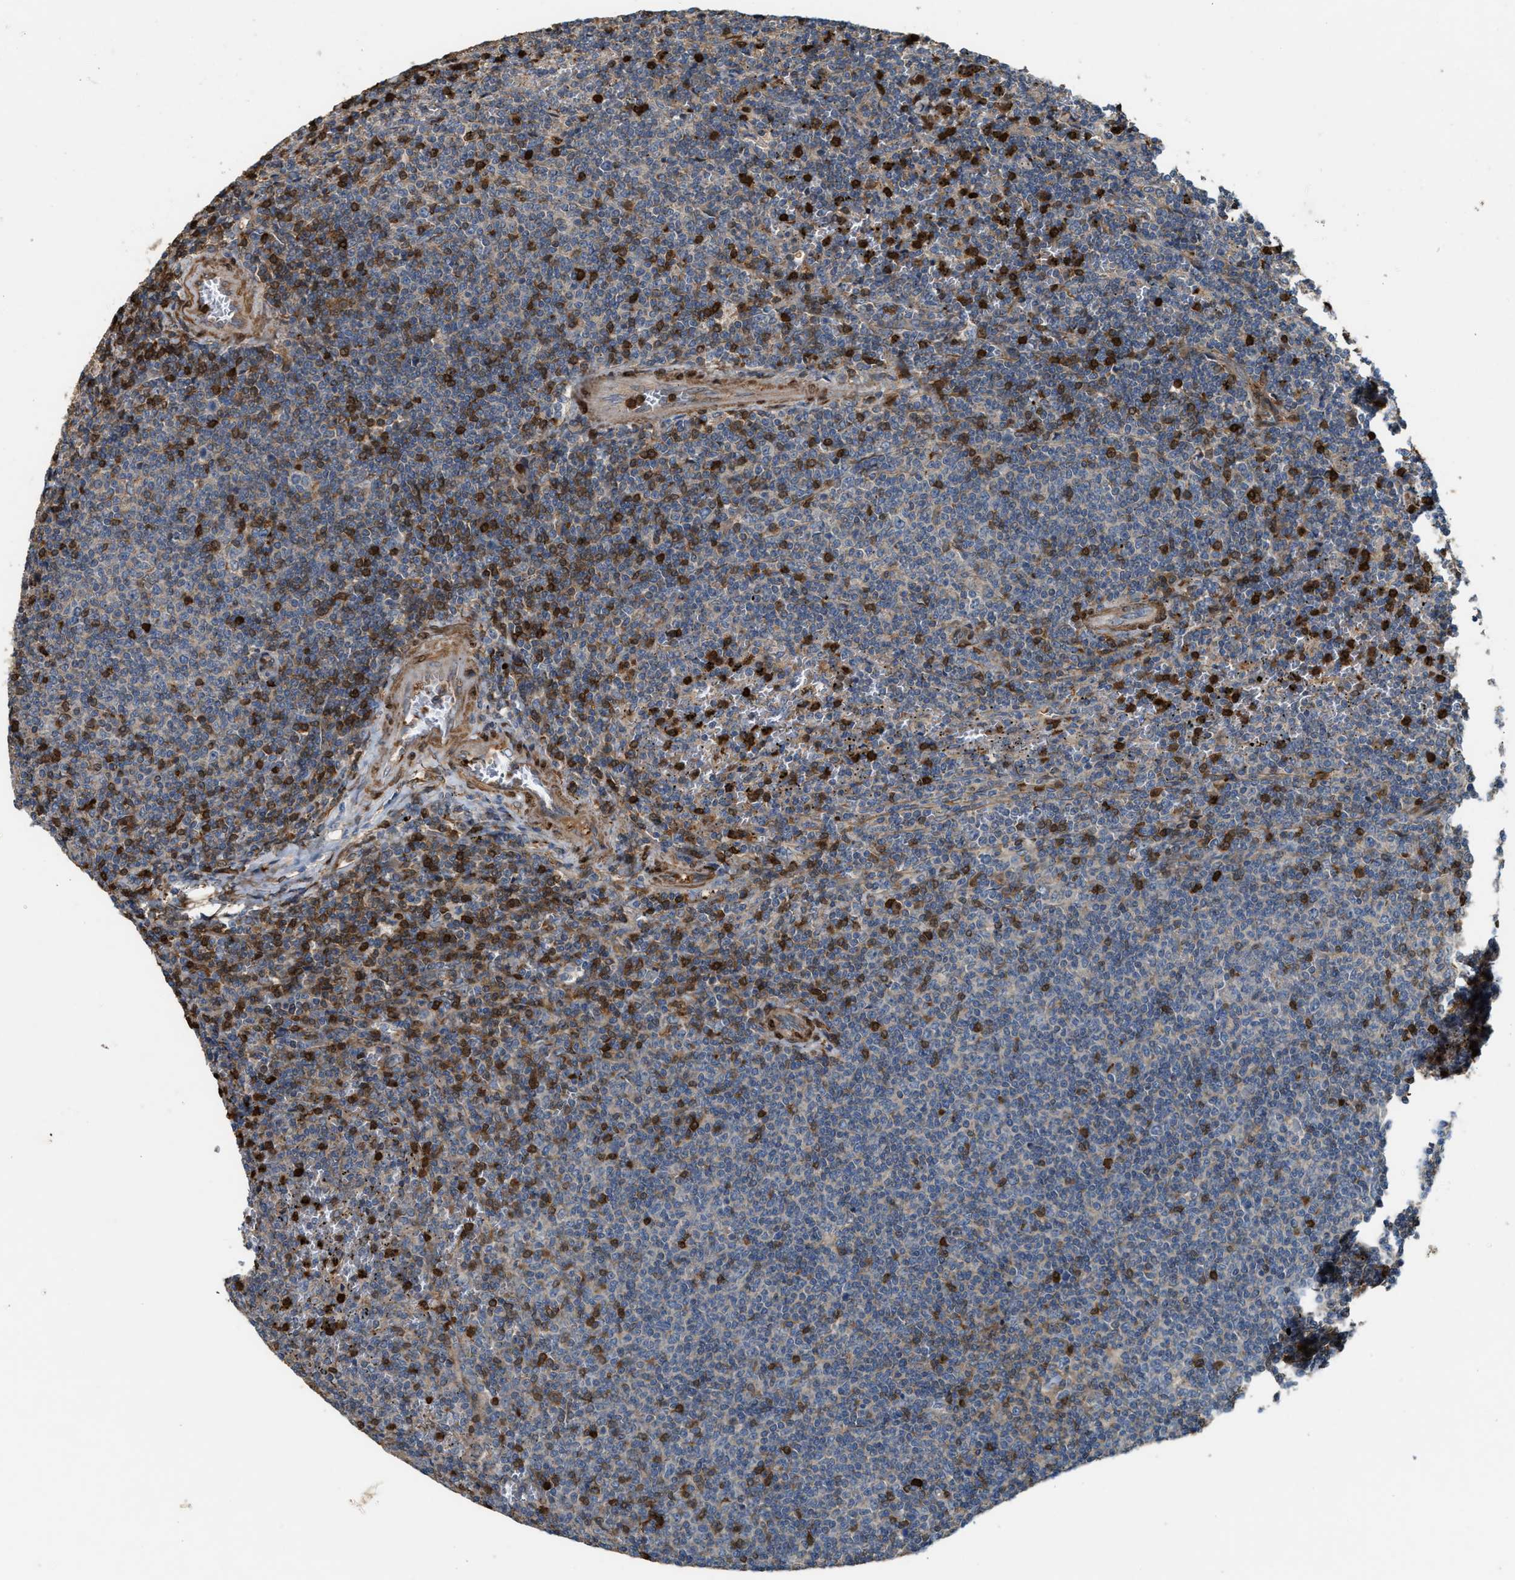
{"staining": {"intensity": "weak", "quantity": "<25%", "location": "cytoplasmic/membranous"}, "tissue": "lymphoma", "cell_type": "Tumor cells", "image_type": "cancer", "snomed": [{"axis": "morphology", "description": "Malignant lymphoma, non-Hodgkin's type, Low grade"}, {"axis": "topography", "description": "Spleen"}], "caption": "Lymphoma was stained to show a protein in brown. There is no significant staining in tumor cells. (Brightfield microscopy of DAB (3,3'-diaminobenzidine) immunohistochemistry at high magnification).", "gene": "SERPINB5", "patient": {"sex": "female", "age": 50}}